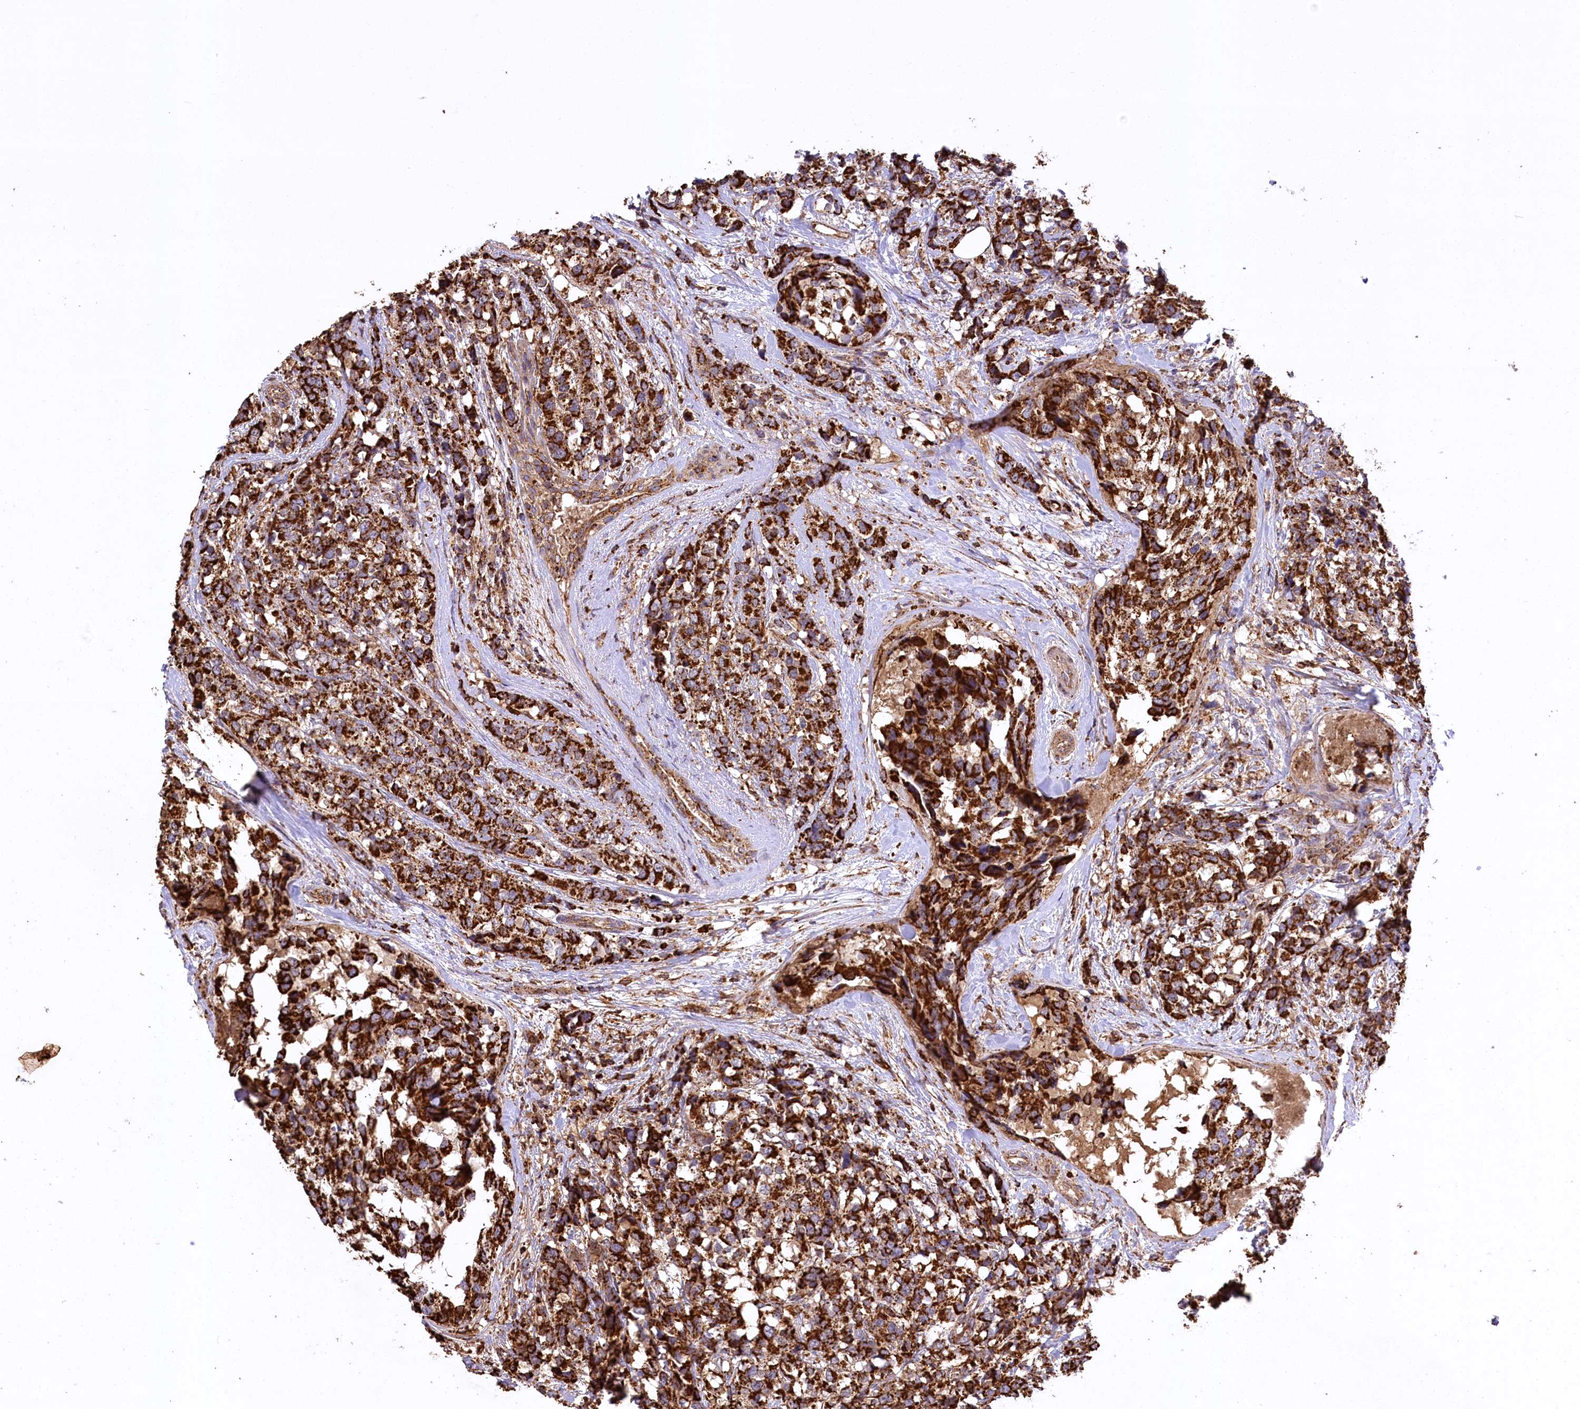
{"staining": {"intensity": "strong", "quantity": ">75%", "location": "cytoplasmic/membranous"}, "tissue": "breast cancer", "cell_type": "Tumor cells", "image_type": "cancer", "snomed": [{"axis": "morphology", "description": "Lobular carcinoma"}, {"axis": "topography", "description": "Breast"}], "caption": "Immunohistochemistry (DAB (3,3'-diaminobenzidine)) staining of lobular carcinoma (breast) displays strong cytoplasmic/membranous protein staining in approximately >75% of tumor cells. (brown staining indicates protein expression, while blue staining denotes nuclei).", "gene": "CARD19", "patient": {"sex": "female", "age": 59}}